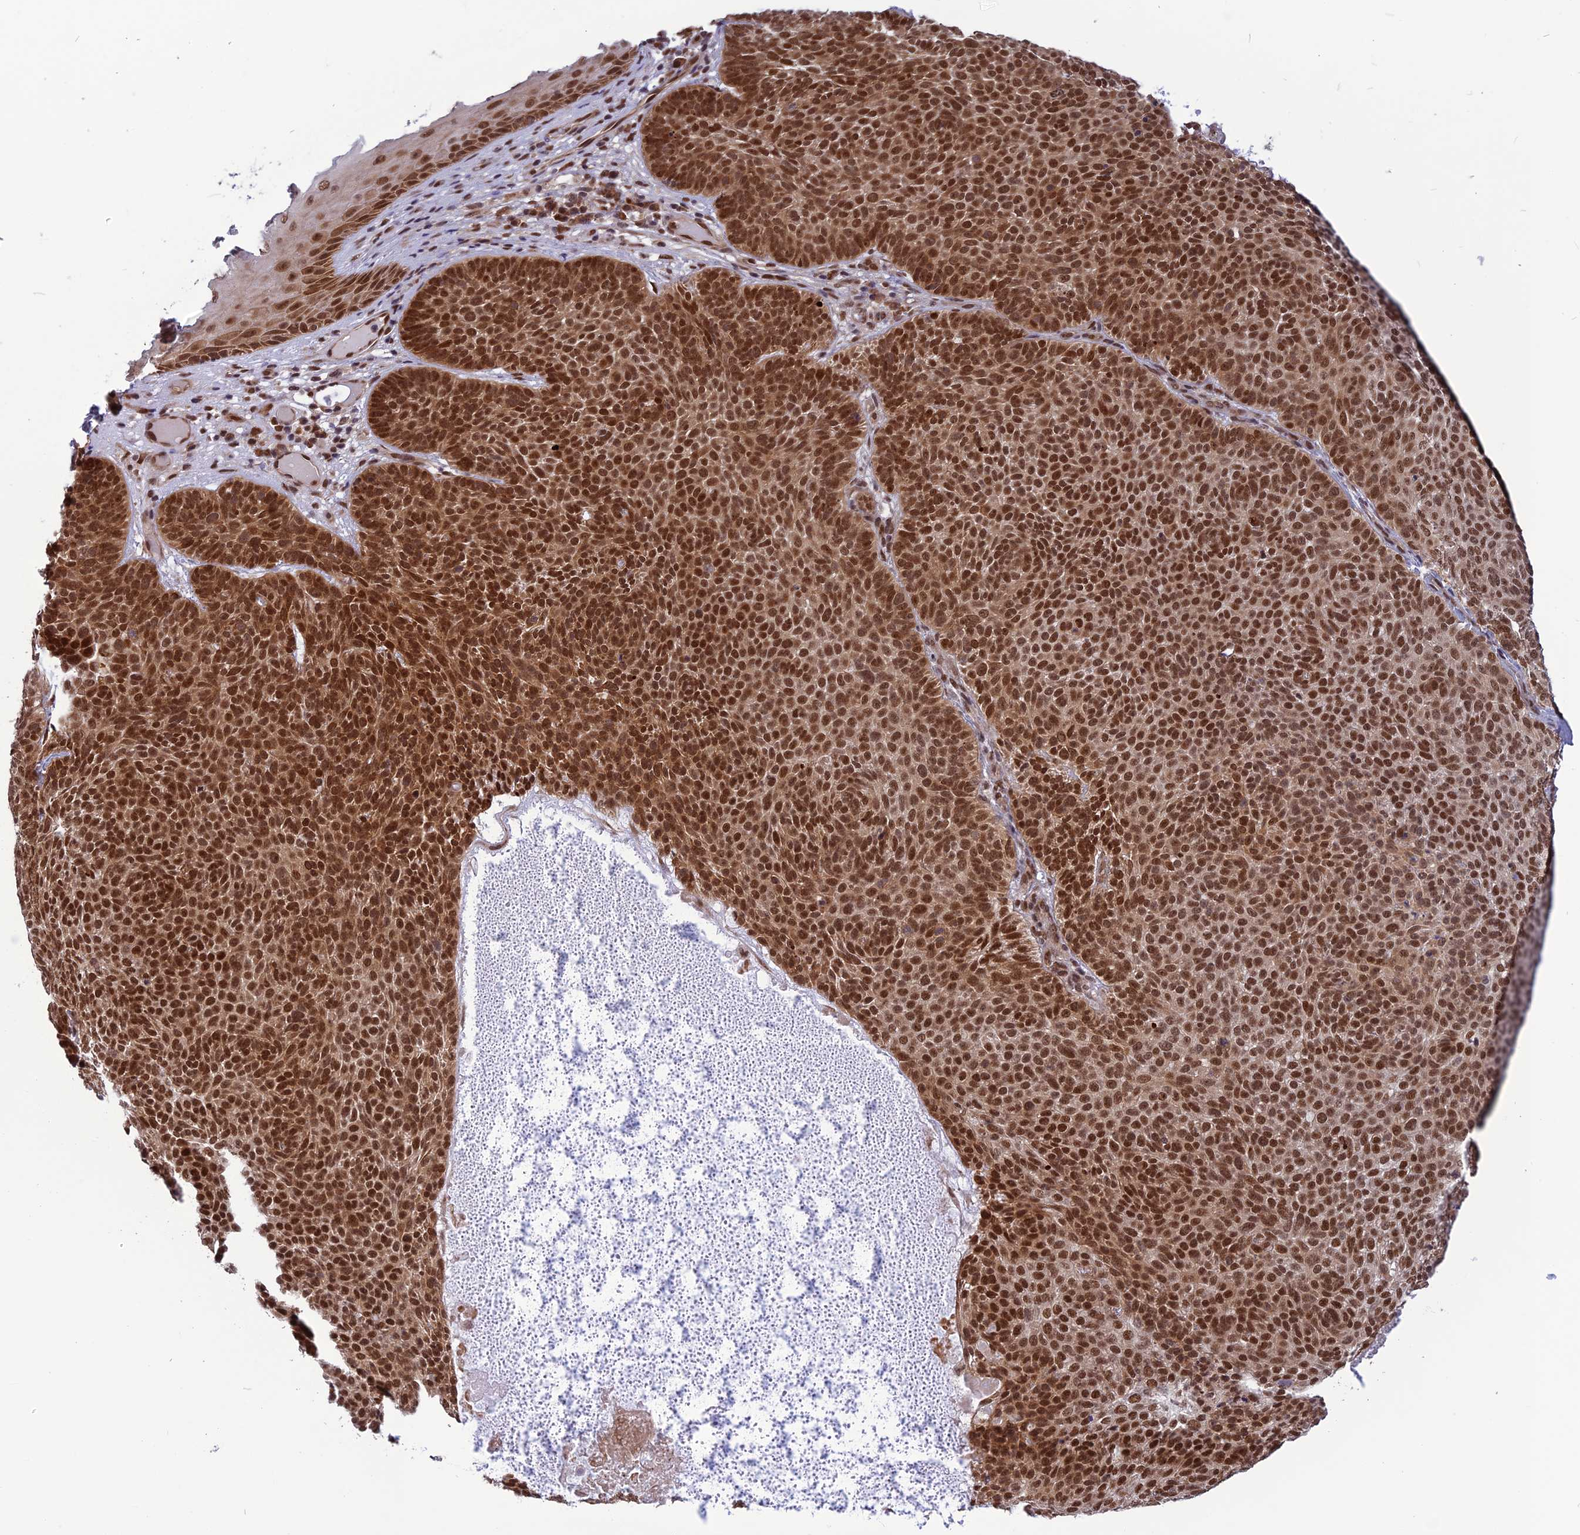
{"staining": {"intensity": "strong", "quantity": ">75%", "location": "nuclear"}, "tissue": "skin cancer", "cell_type": "Tumor cells", "image_type": "cancer", "snomed": [{"axis": "morphology", "description": "Basal cell carcinoma"}, {"axis": "topography", "description": "Skin"}], "caption": "Immunohistochemistry (IHC) of basal cell carcinoma (skin) displays high levels of strong nuclear expression in about >75% of tumor cells. Nuclei are stained in blue.", "gene": "RTRAF", "patient": {"sex": "male", "age": 85}}